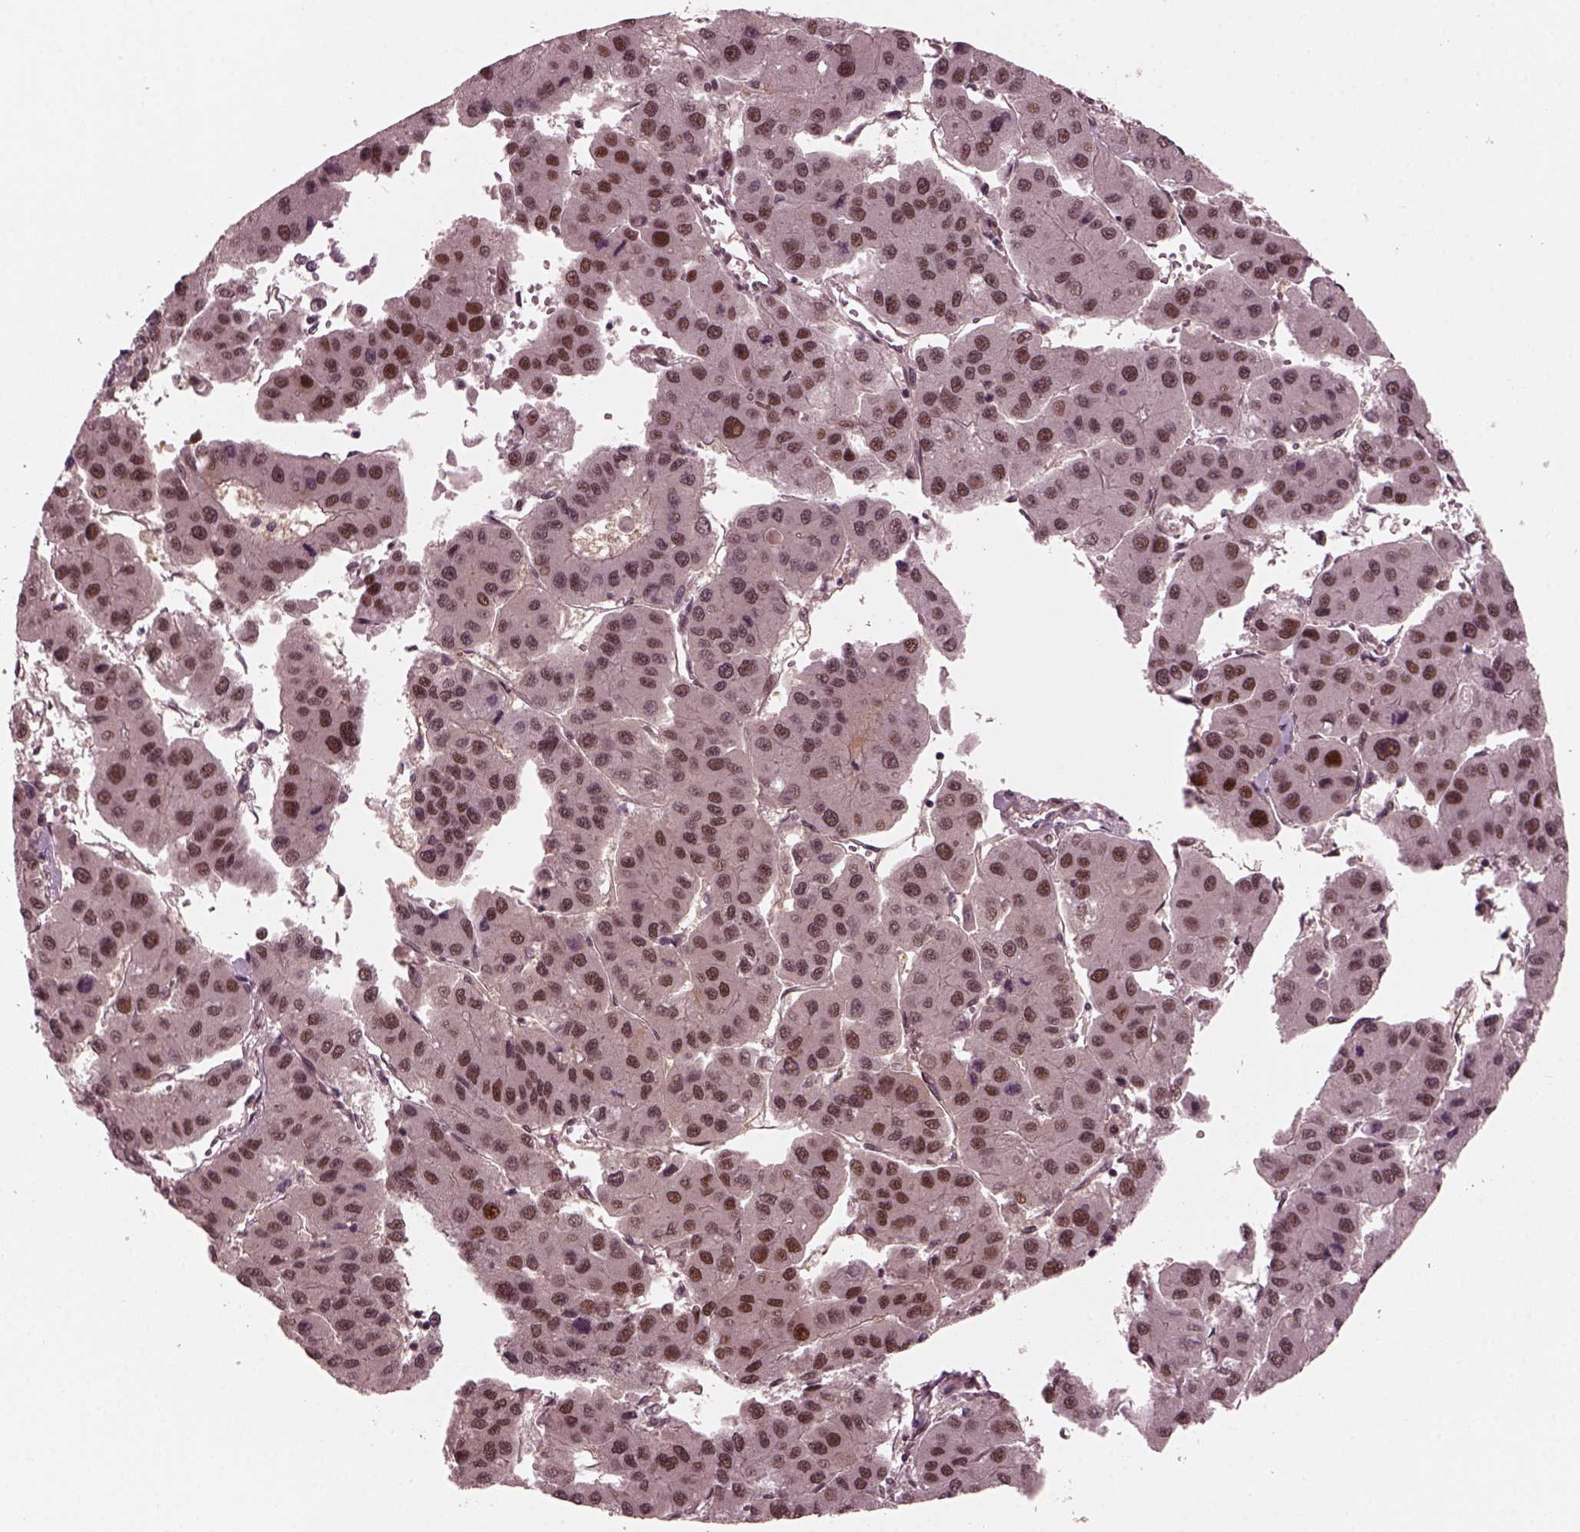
{"staining": {"intensity": "moderate", "quantity": "25%-75%", "location": "nuclear"}, "tissue": "liver cancer", "cell_type": "Tumor cells", "image_type": "cancer", "snomed": [{"axis": "morphology", "description": "Carcinoma, Hepatocellular, NOS"}, {"axis": "topography", "description": "Liver"}], "caption": "IHC (DAB (3,3'-diaminobenzidine)) staining of human hepatocellular carcinoma (liver) demonstrates moderate nuclear protein staining in approximately 25%-75% of tumor cells.", "gene": "TRIB3", "patient": {"sex": "male", "age": 73}}